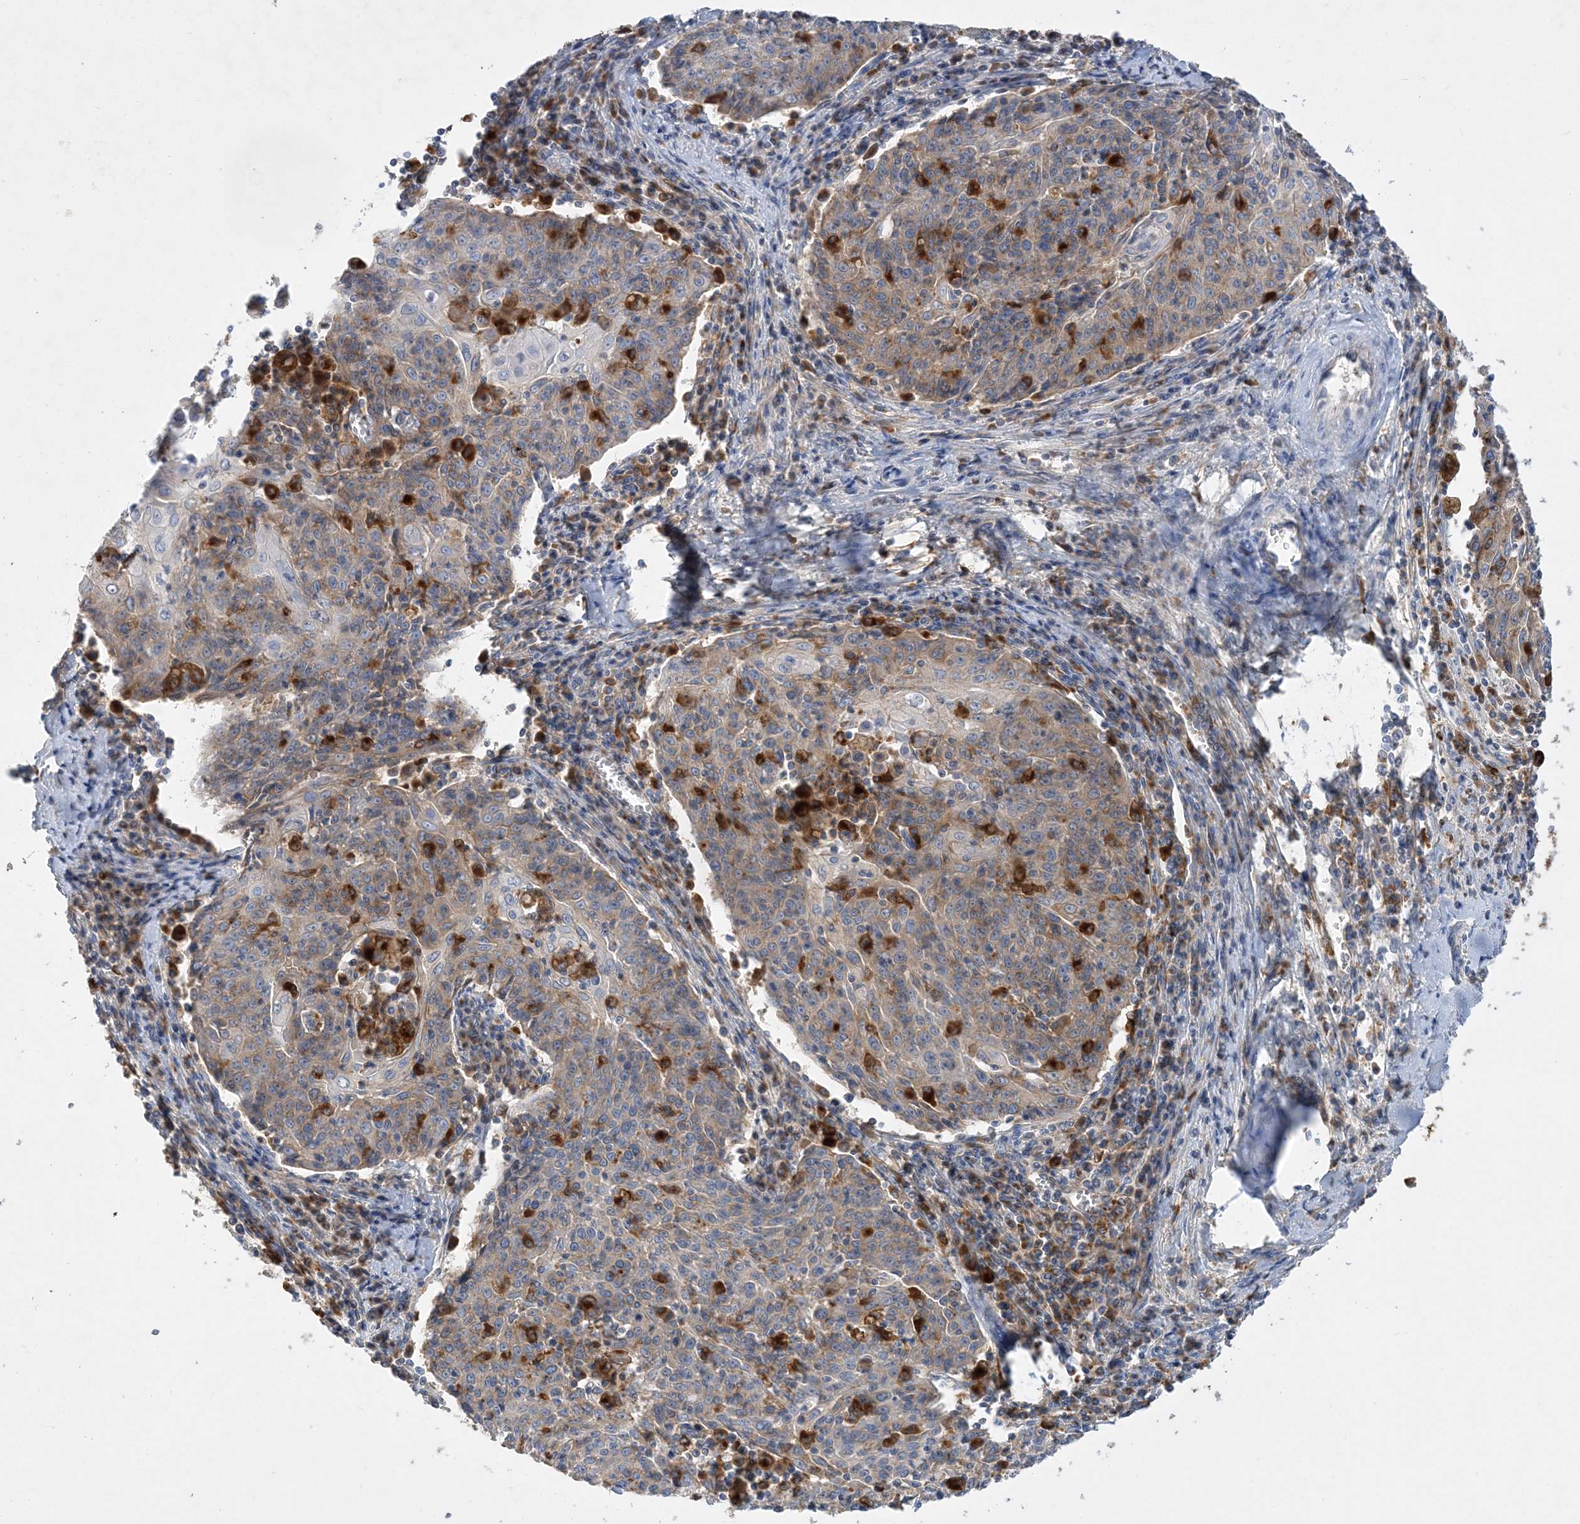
{"staining": {"intensity": "moderate", "quantity": ">75%", "location": "cytoplasmic/membranous"}, "tissue": "cervical cancer", "cell_type": "Tumor cells", "image_type": "cancer", "snomed": [{"axis": "morphology", "description": "Squamous cell carcinoma, NOS"}, {"axis": "topography", "description": "Cervix"}], "caption": "A high-resolution photomicrograph shows immunohistochemistry (IHC) staining of cervical cancer (squamous cell carcinoma), which reveals moderate cytoplasmic/membranous positivity in about >75% of tumor cells.", "gene": "GRINA", "patient": {"sex": "female", "age": 48}}